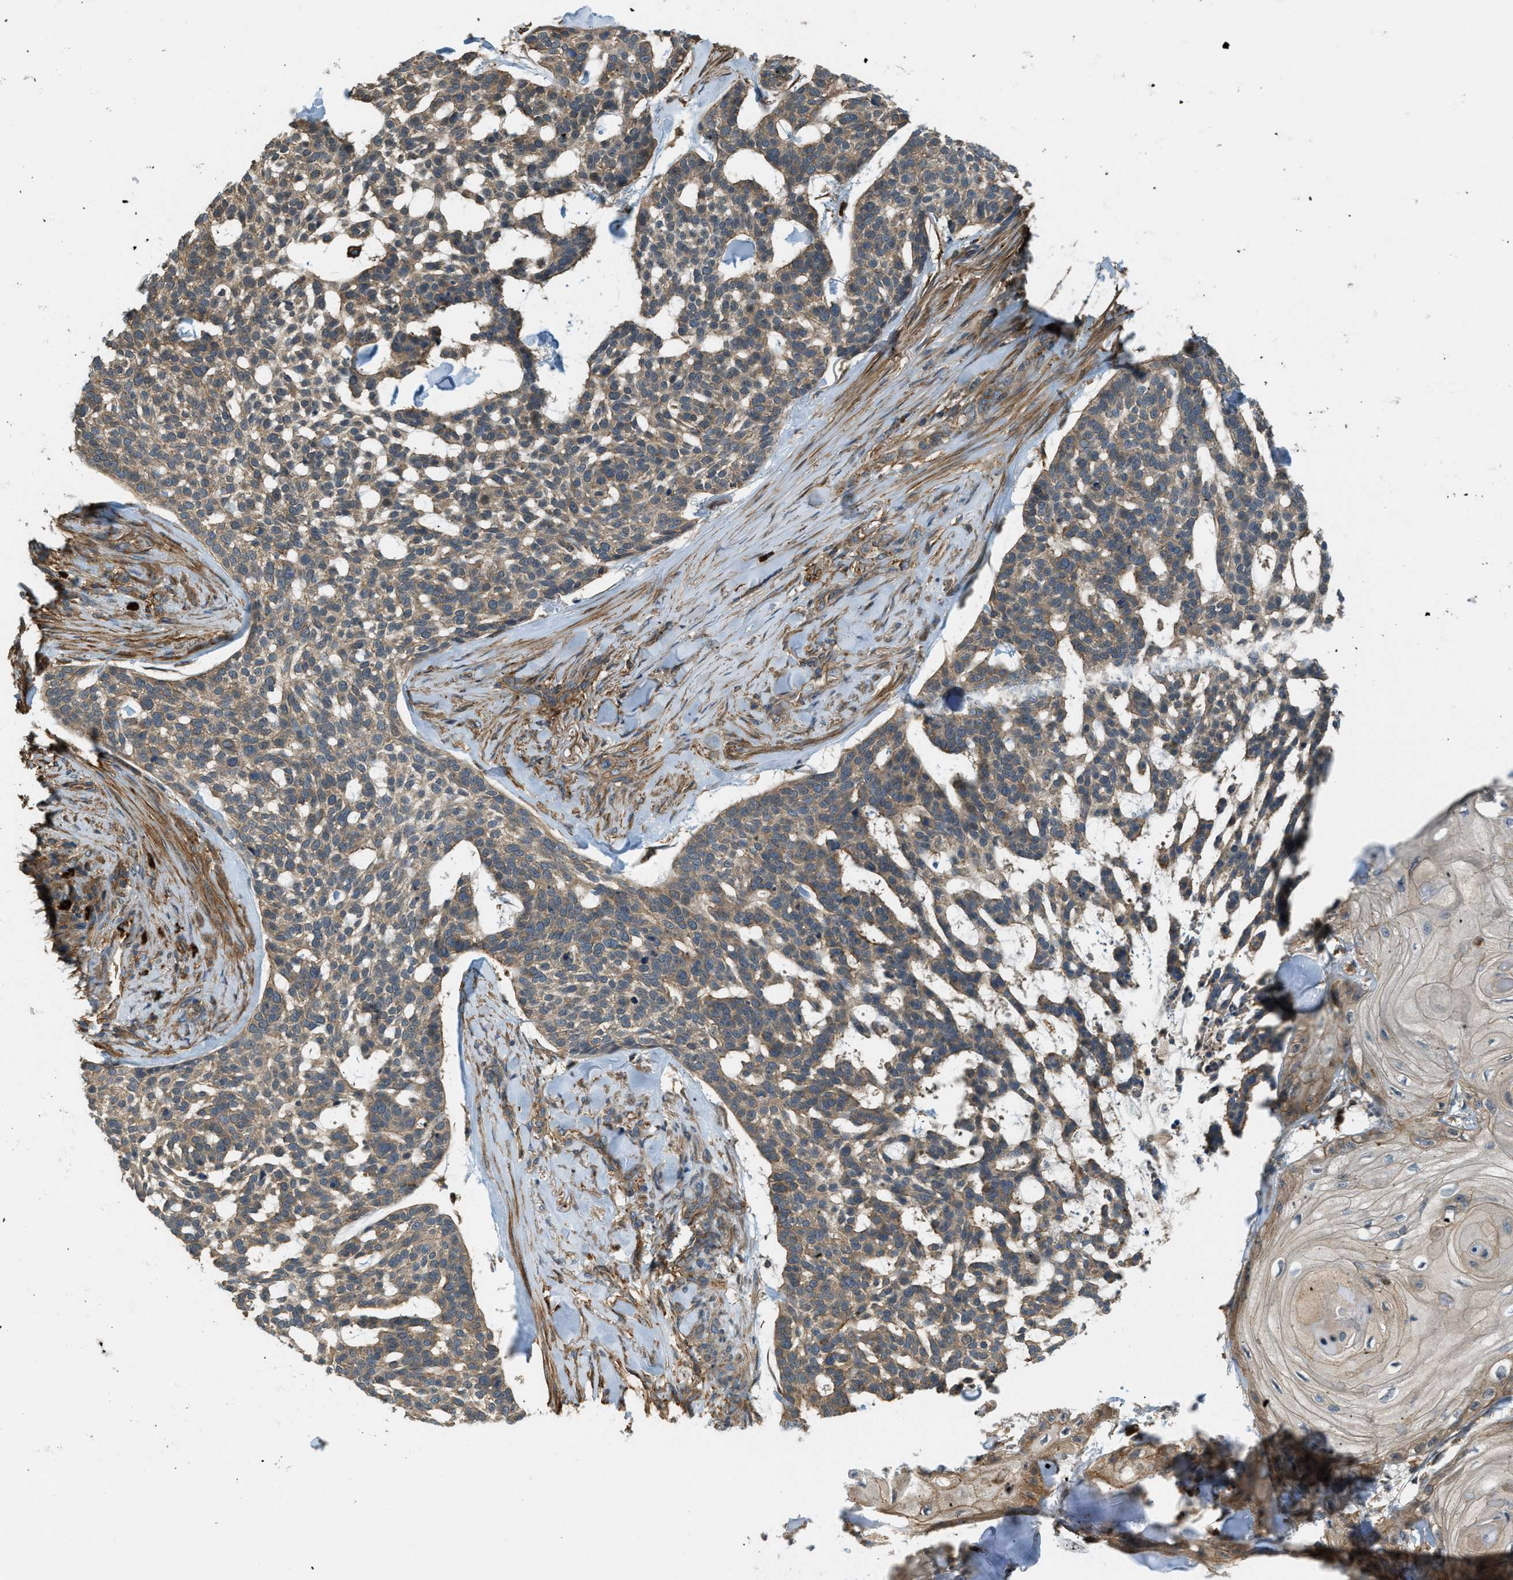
{"staining": {"intensity": "weak", "quantity": ">75%", "location": "cytoplasmic/membranous"}, "tissue": "skin cancer", "cell_type": "Tumor cells", "image_type": "cancer", "snomed": [{"axis": "morphology", "description": "Basal cell carcinoma"}, {"axis": "topography", "description": "Skin"}], "caption": "Brown immunohistochemical staining in human skin cancer (basal cell carcinoma) reveals weak cytoplasmic/membranous staining in approximately >75% of tumor cells. (DAB (3,3'-diaminobenzidine) IHC, brown staining for protein, blue staining for nuclei).", "gene": "BAG4", "patient": {"sex": "female", "age": 64}}